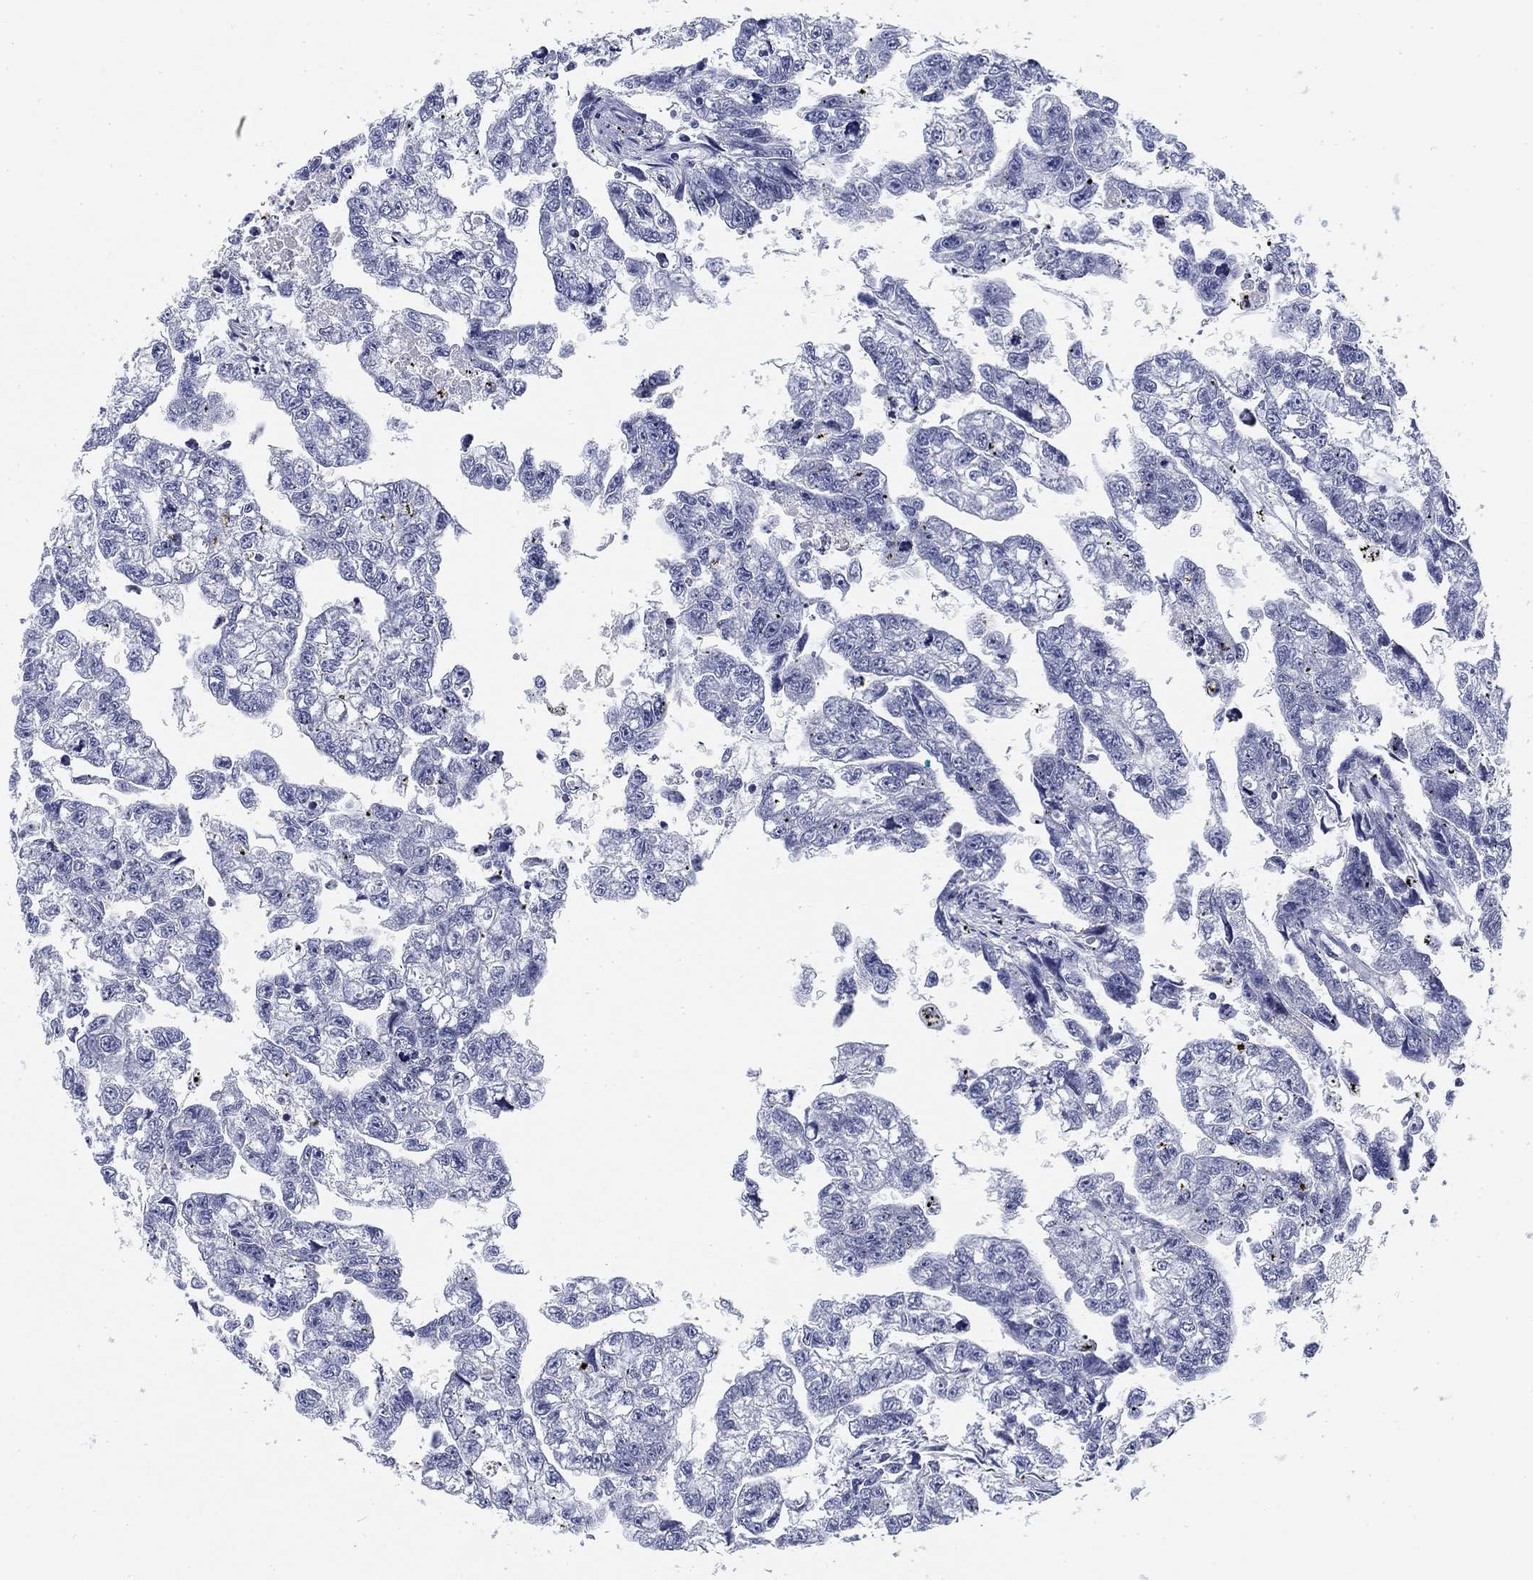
{"staining": {"intensity": "negative", "quantity": "none", "location": "none"}, "tissue": "testis cancer", "cell_type": "Tumor cells", "image_type": "cancer", "snomed": [{"axis": "morphology", "description": "Carcinoma, Embryonal, NOS"}, {"axis": "morphology", "description": "Teratoma, malignant, NOS"}, {"axis": "topography", "description": "Testis"}], "caption": "This is an IHC histopathology image of human testis cancer (teratoma (malignant)). There is no expression in tumor cells.", "gene": "SLC2A5", "patient": {"sex": "male", "age": 44}}